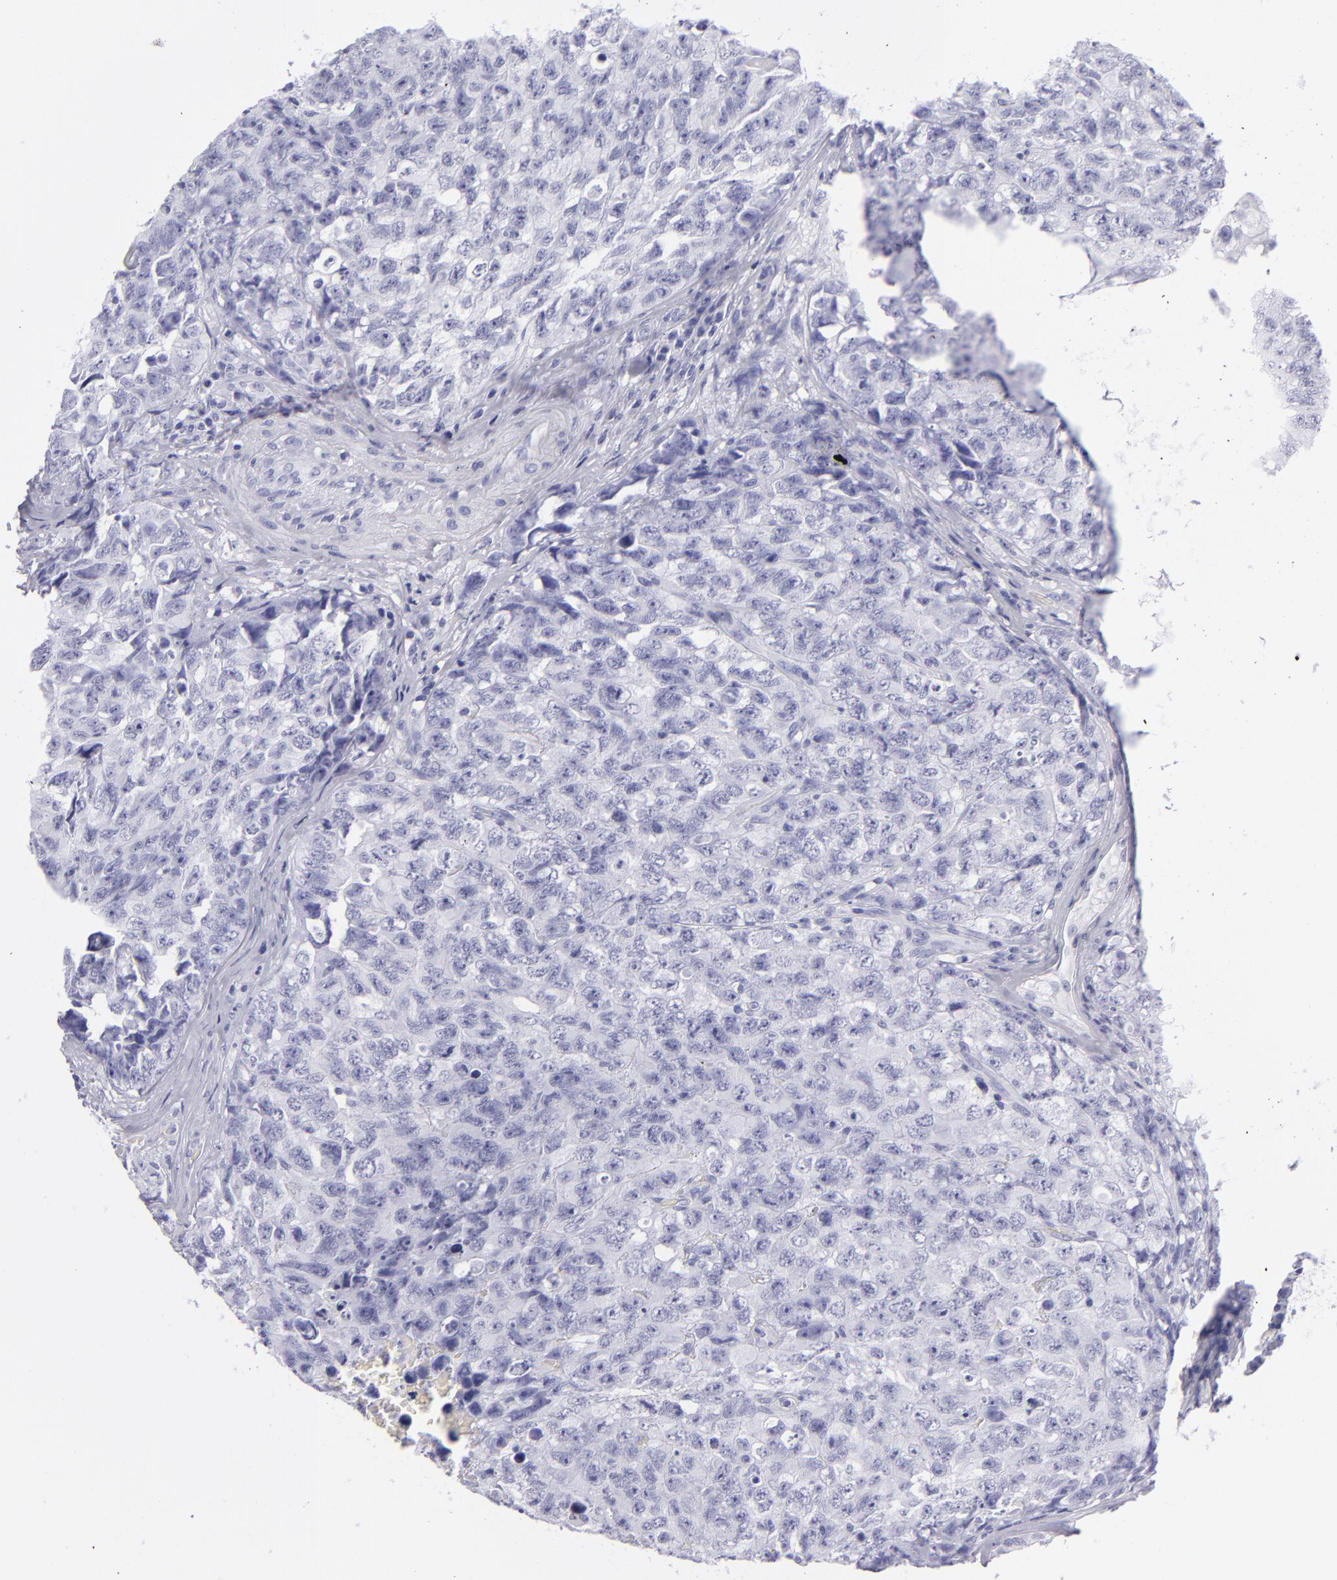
{"staining": {"intensity": "negative", "quantity": "none", "location": "none"}, "tissue": "testis cancer", "cell_type": "Tumor cells", "image_type": "cancer", "snomed": [{"axis": "morphology", "description": "Carcinoma, Embryonal, NOS"}, {"axis": "topography", "description": "Testis"}], "caption": "Immunohistochemistry photomicrograph of testis embryonal carcinoma stained for a protein (brown), which shows no expression in tumor cells.", "gene": "PVALB", "patient": {"sex": "male", "age": 31}}